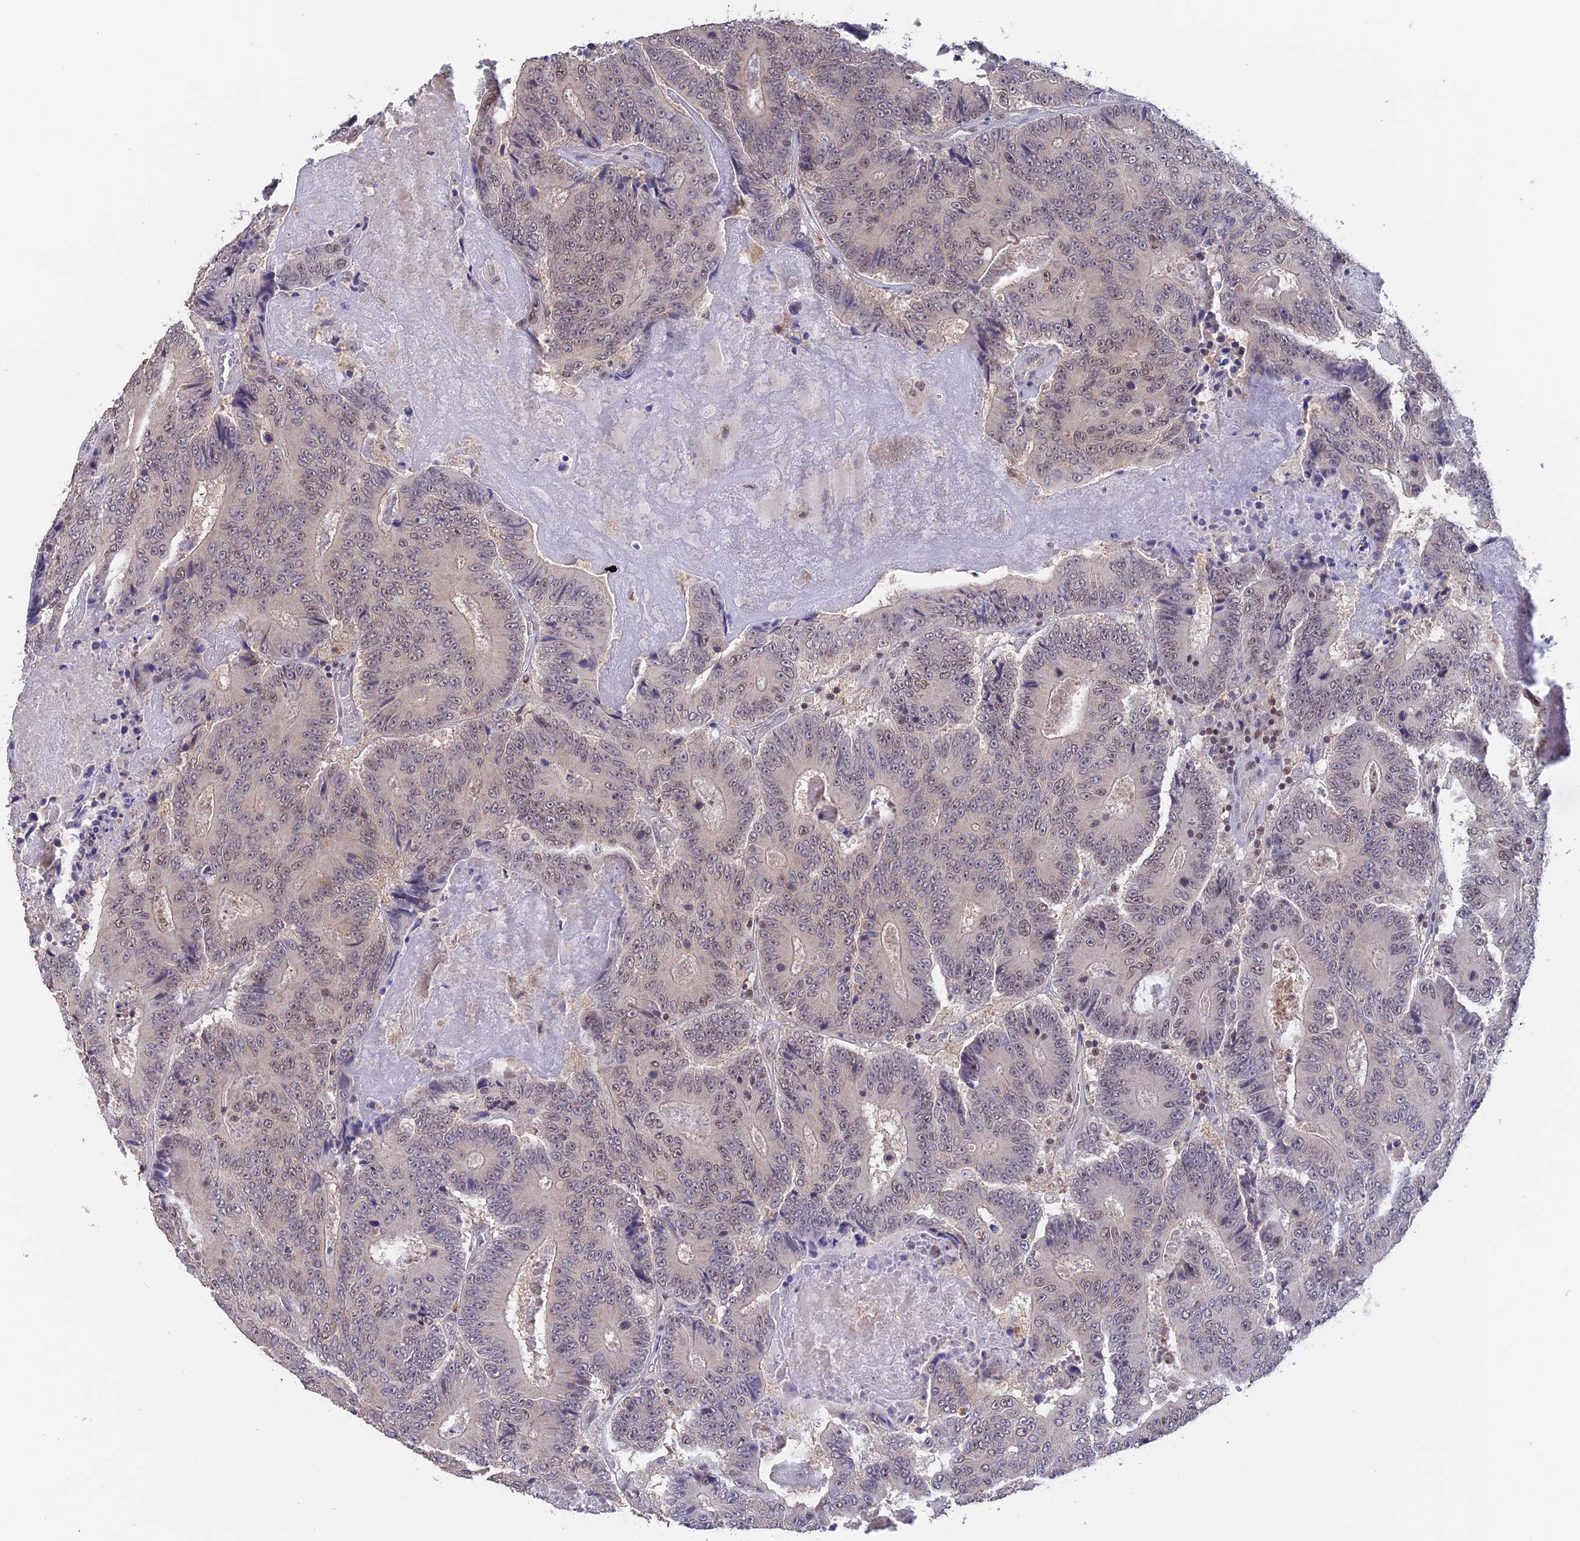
{"staining": {"intensity": "weak", "quantity": "<25%", "location": "nuclear"}, "tissue": "colorectal cancer", "cell_type": "Tumor cells", "image_type": "cancer", "snomed": [{"axis": "morphology", "description": "Adenocarcinoma, NOS"}, {"axis": "topography", "description": "Colon"}], "caption": "High power microscopy micrograph of an IHC image of adenocarcinoma (colorectal), revealing no significant staining in tumor cells.", "gene": "RFC5", "patient": {"sex": "male", "age": 83}}